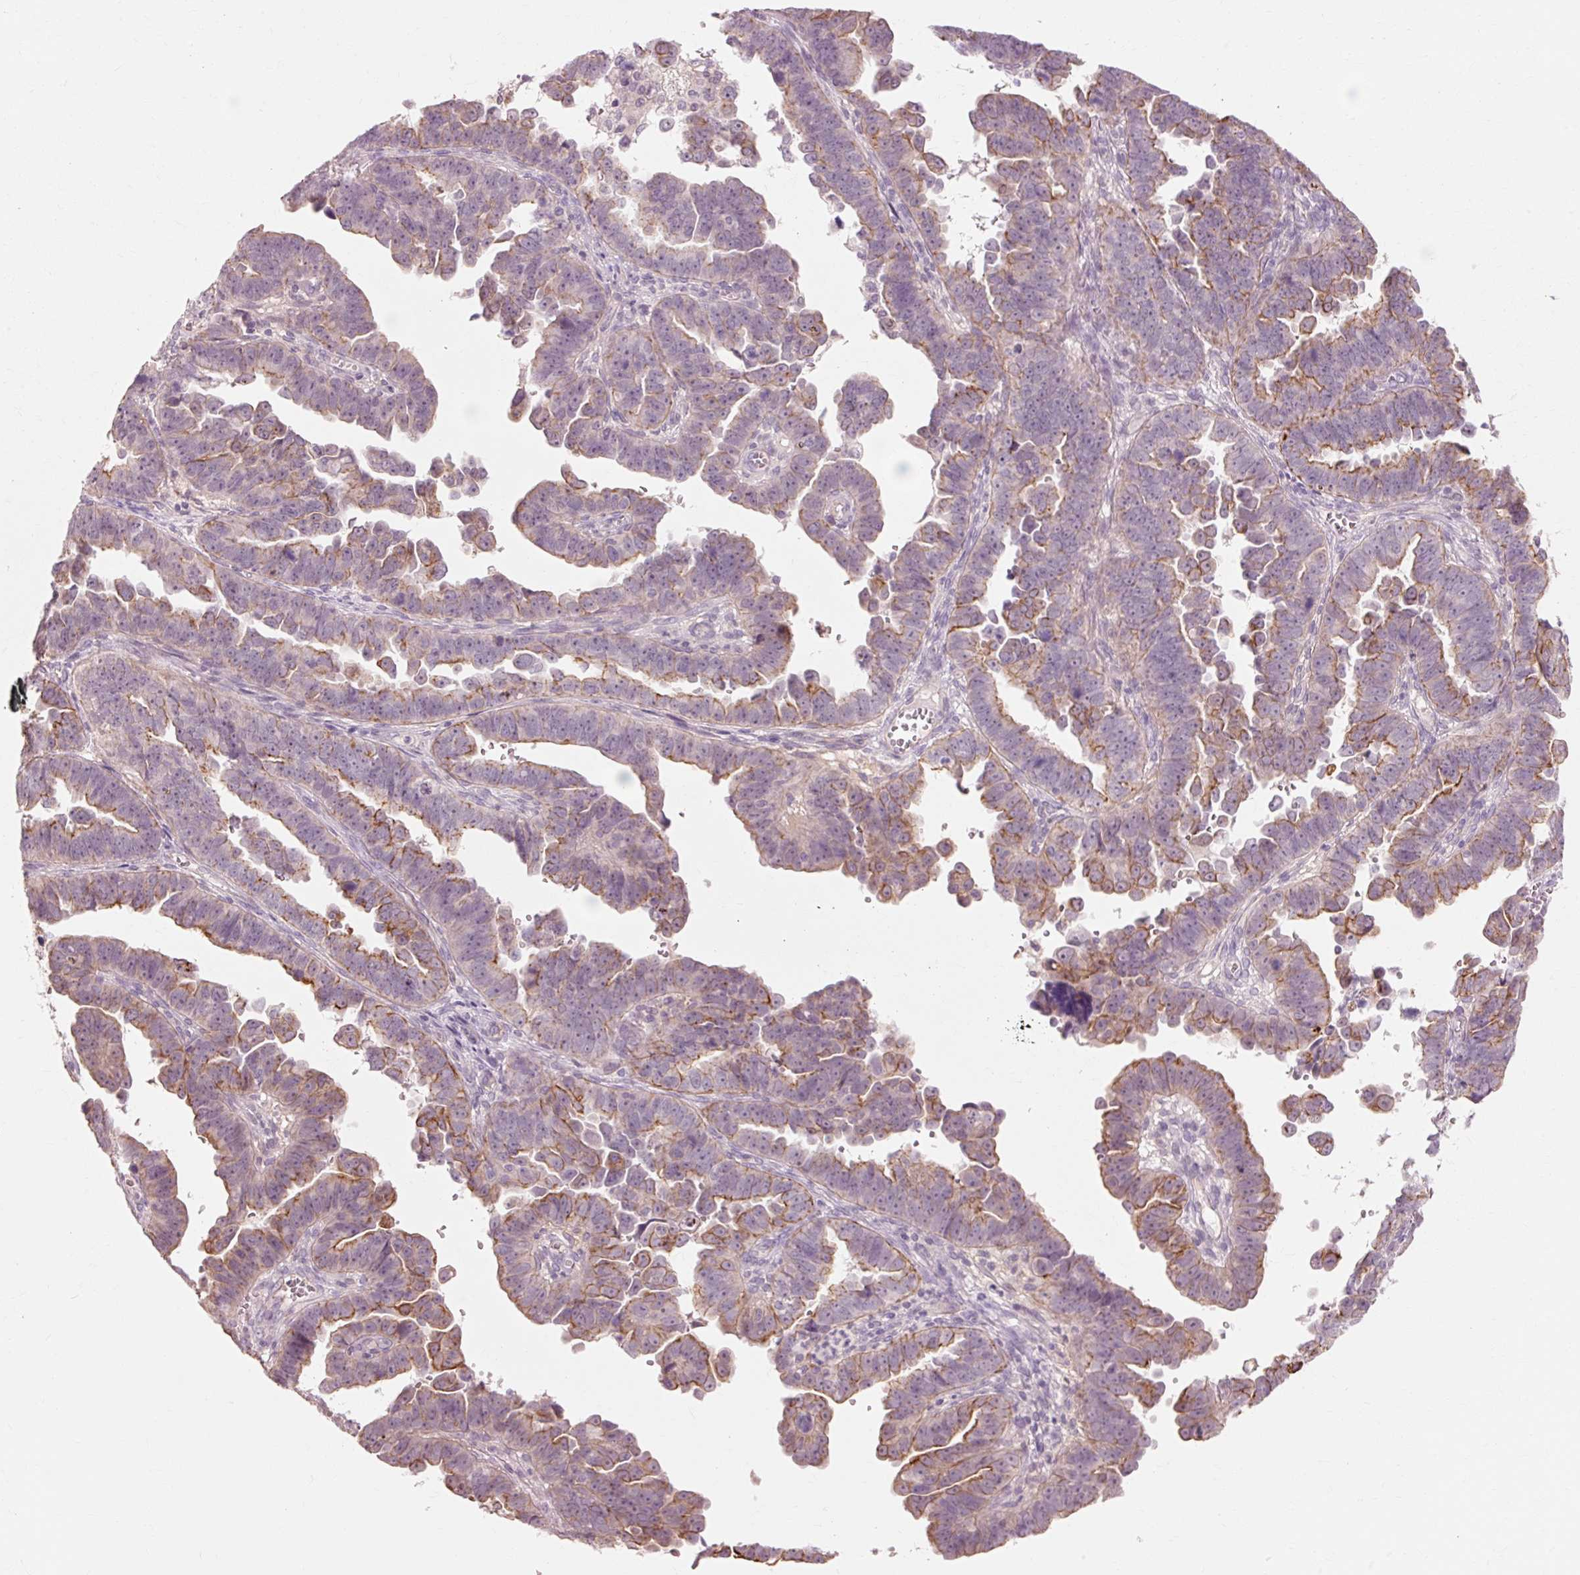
{"staining": {"intensity": "weak", "quantity": "25%-75%", "location": "cytoplasmic/membranous"}, "tissue": "endometrial cancer", "cell_type": "Tumor cells", "image_type": "cancer", "snomed": [{"axis": "morphology", "description": "Adenocarcinoma, NOS"}, {"axis": "topography", "description": "Endometrium"}], "caption": "Endometrial cancer was stained to show a protein in brown. There is low levels of weak cytoplasmic/membranous positivity in about 25%-75% of tumor cells.", "gene": "TRIM73", "patient": {"sex": "female", "age": 75}}